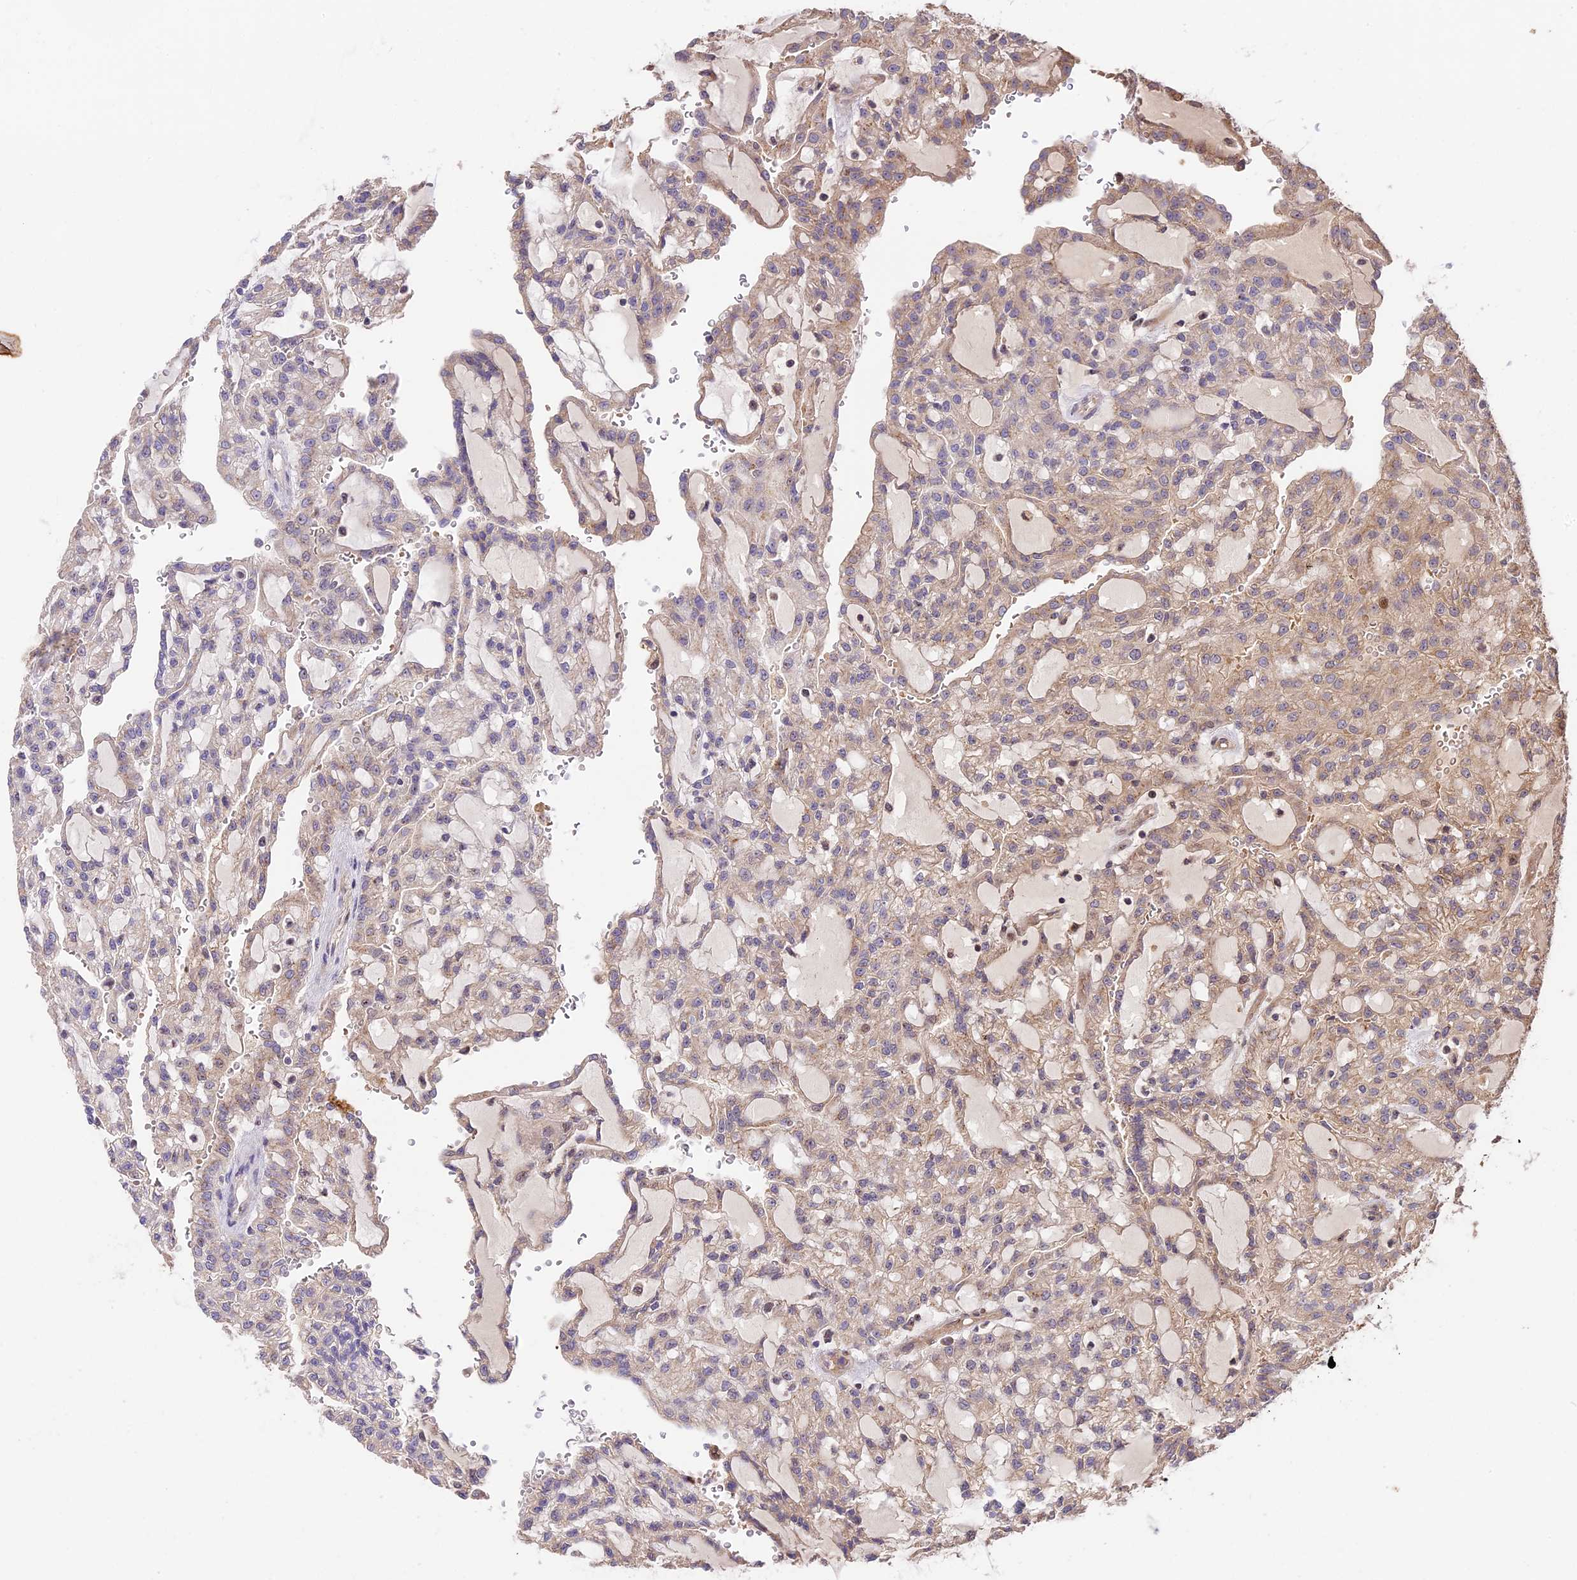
{"staining": {"intensity": "weak", "quantity": "<25%", "location": "cytoplasmic/membranous"}, "tissue": "renal cancer", "cell_type": "Tumor cells", "image_type": "cancer", "snomed": [{"axis": "morphology", "description": "Adenocarcinoma, NOS"}, {"axis": "topography", "description": "Kidney"}], "caption": "Adenocarcinoma (renal) was stained to show a protein in brown. There is no significant expression in tumor cells.", "gene": "PPP1R37", "patient": {"sex": "male", "age": 63}}